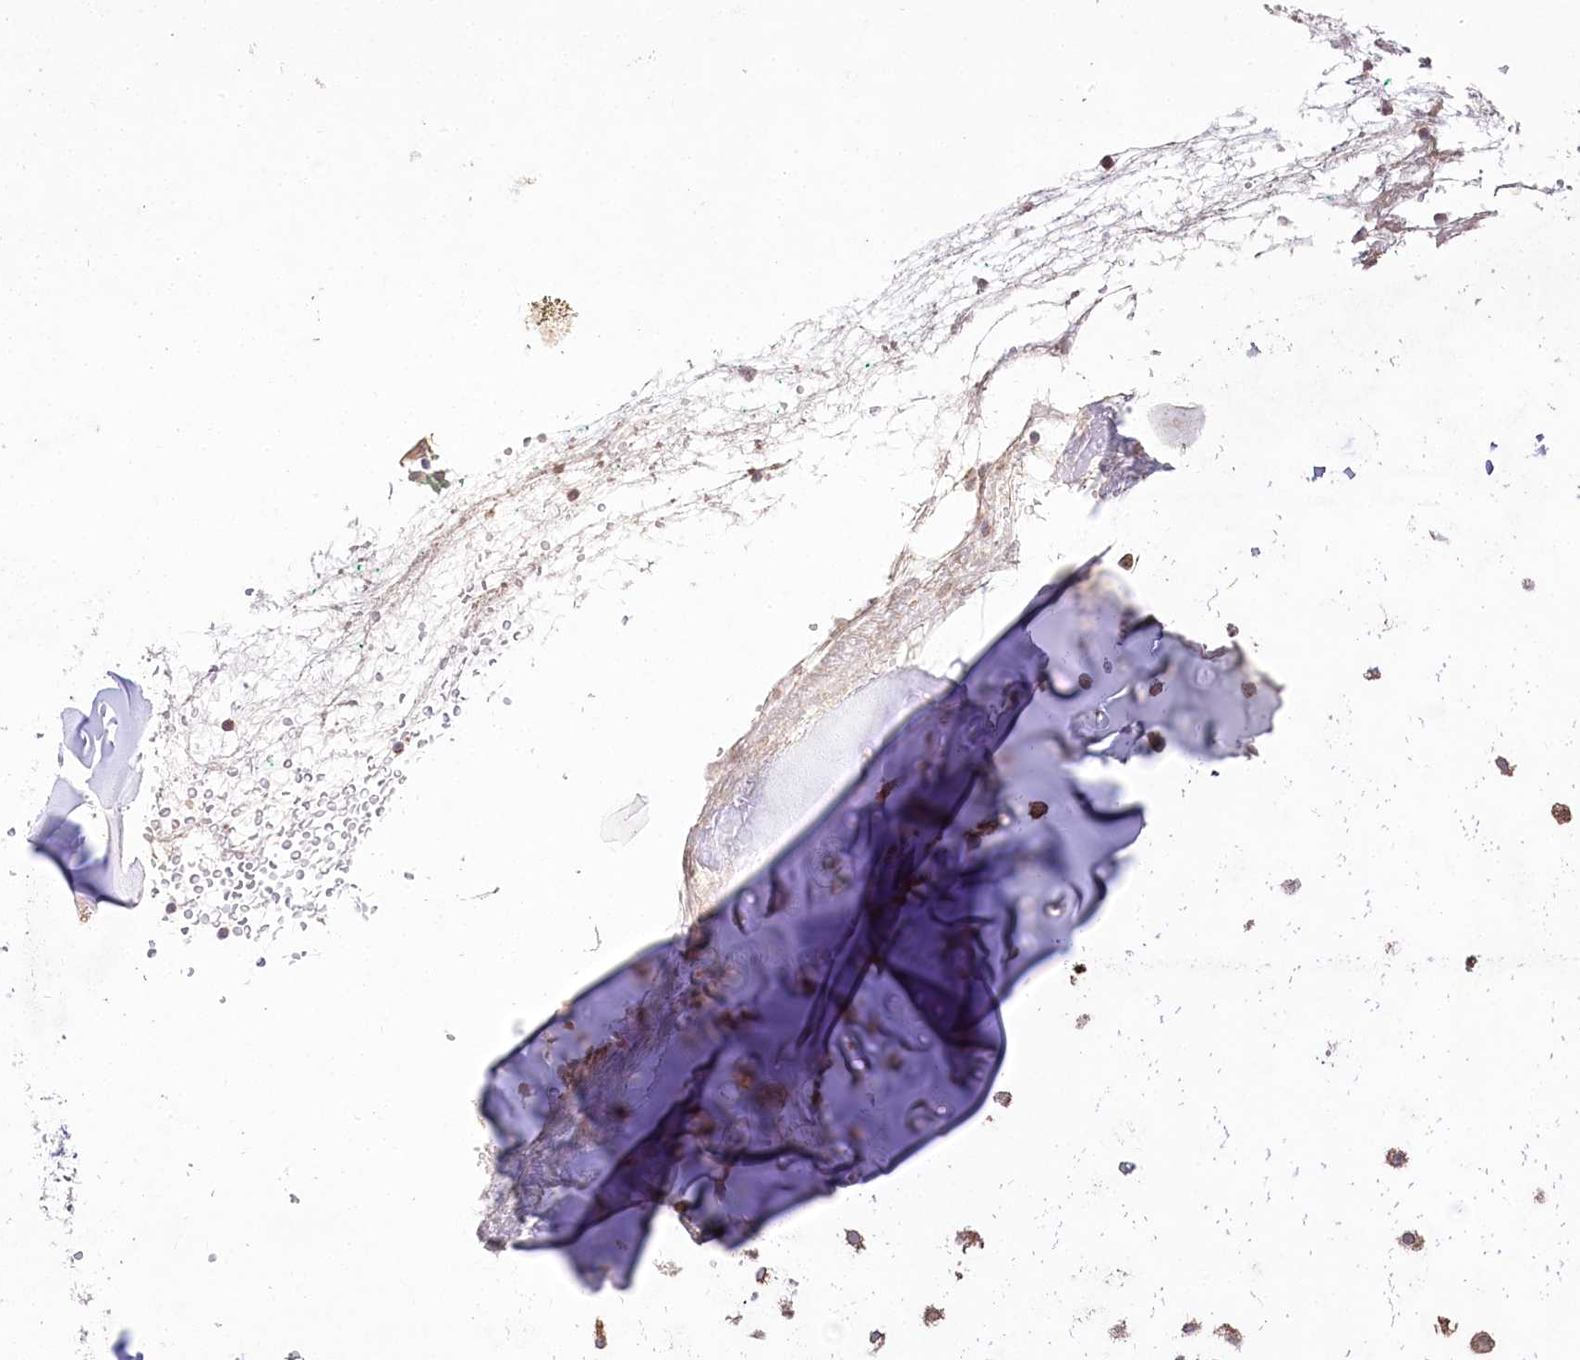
{"staining": {"intensity": "weak", "quantity": ">75%", "location": "cytoplasmic/membranous"}, "tissue": "adipose tissue", "cell_type": "Adipocytes", "image_type": "normal", "snomed": [{"axis": "morphology", "description": "Normal tissue, NOS"}, {"axis": "morphology", "description": "Basal cell carcinoma"}, {"axis": "topography", "description": "Cartilage tissue"}, {"axis": "topography", "description": "Nasopharynx"}, {"axis": "topography", "description": "Oral tissue"}], "caption": "Immunohistochemical staining of benign human adipose tissue demonstrates weak cytoplasmic/membranous protein expression in approximately >75% of adipocytes.", "gene": "STT3B", "patient": {"sex": "female", "age": 77}}